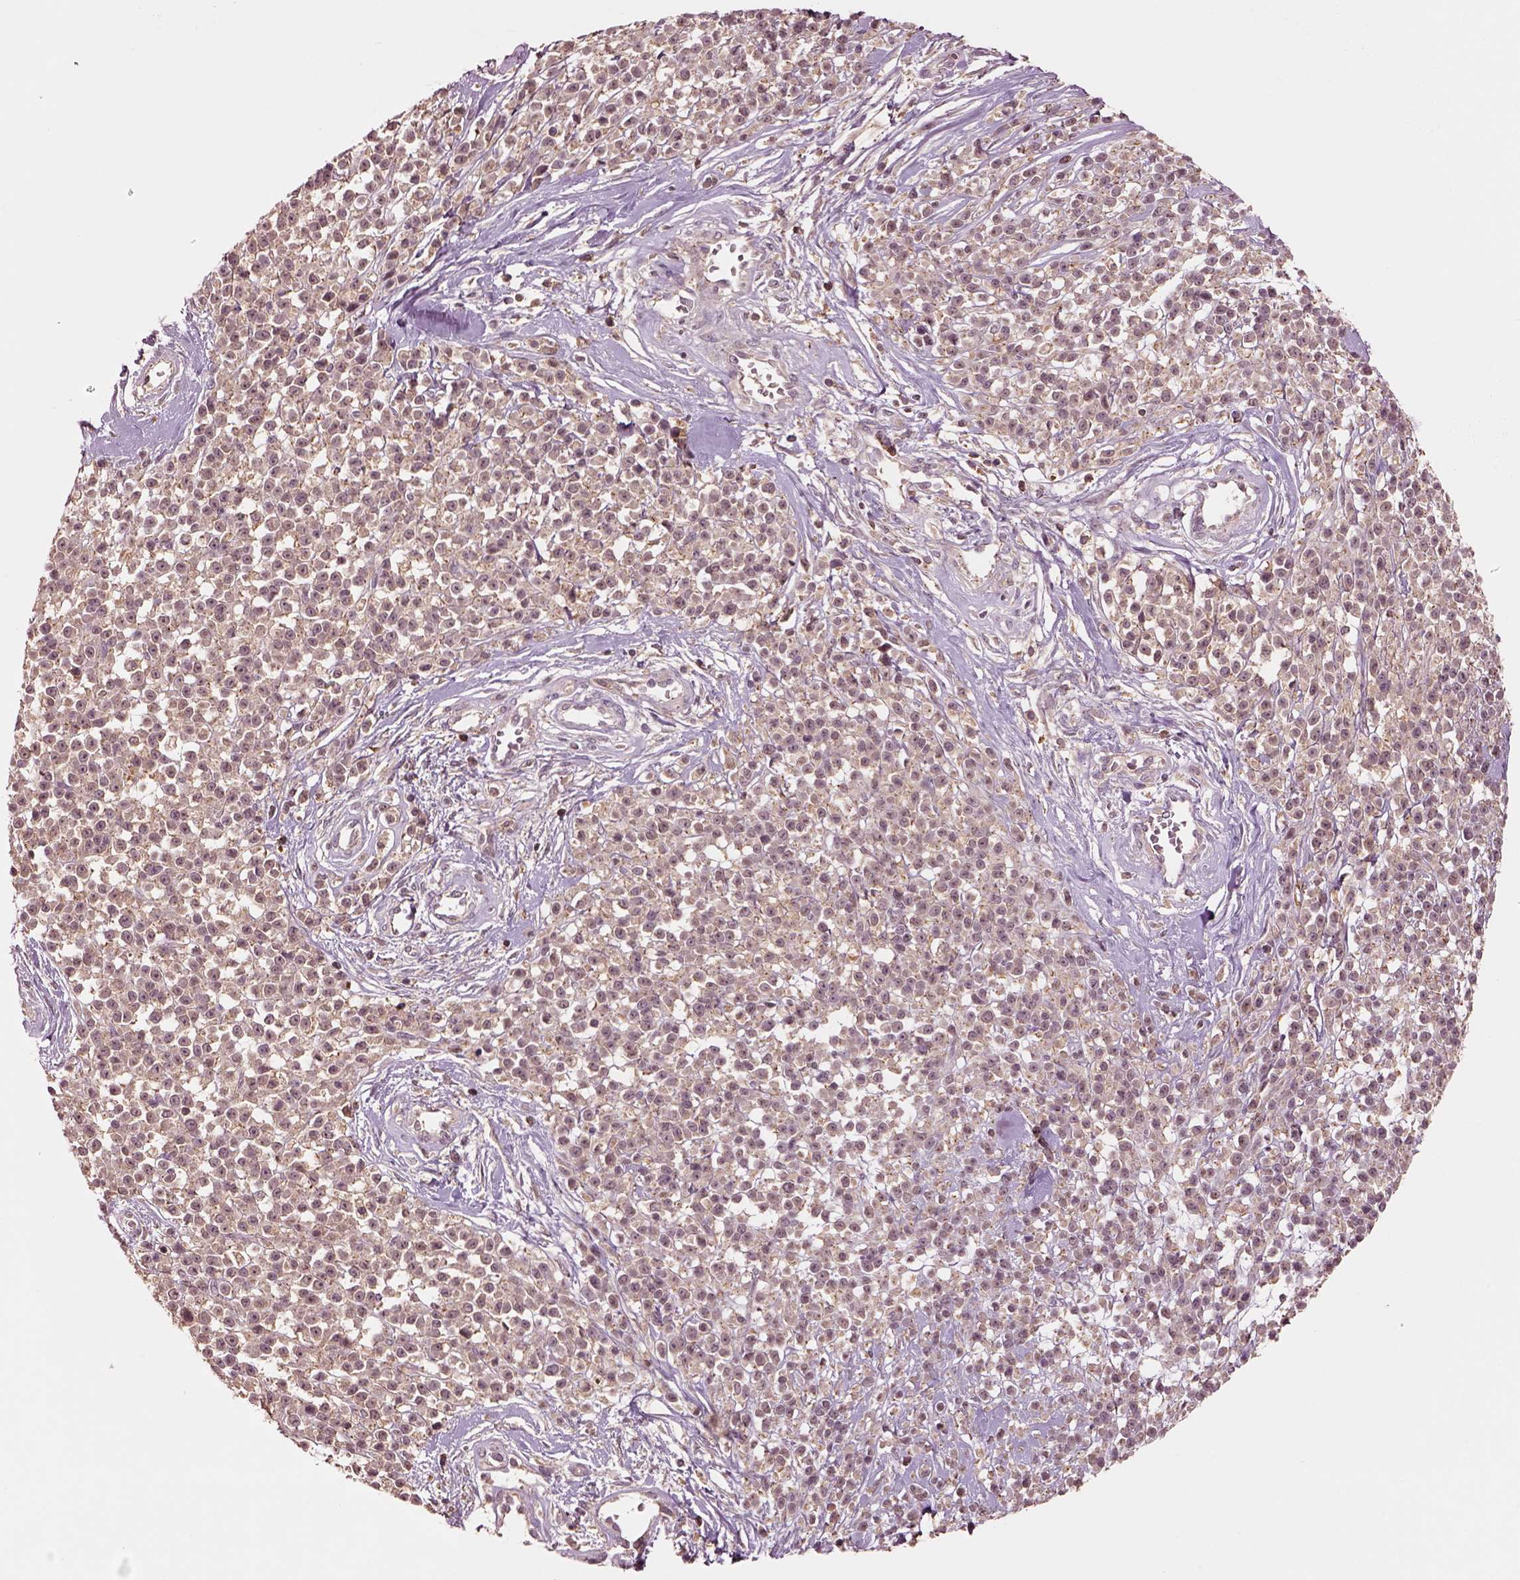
{"staining": {"intensity": "negative", "quantity": "none", "location": "none"}, "tissue": "melanoma", "cell_type": "Tumor cells", "image_type": "cancer", "snomed": [{"axis": "morphology", "description": "Malignant melanoma, NOS"}, {"axis": "topography", "description": "Skin"}, {"axis": "topography", "description": "Skin of trunk"}], "caption": "Immunohistochemistry (IHC) histopathology image of melanoma stained for a protein (brown), which displays no expression in tumor cells.", "gene": "MTHFS", "patient": {"sex": "male", "age": 74}}